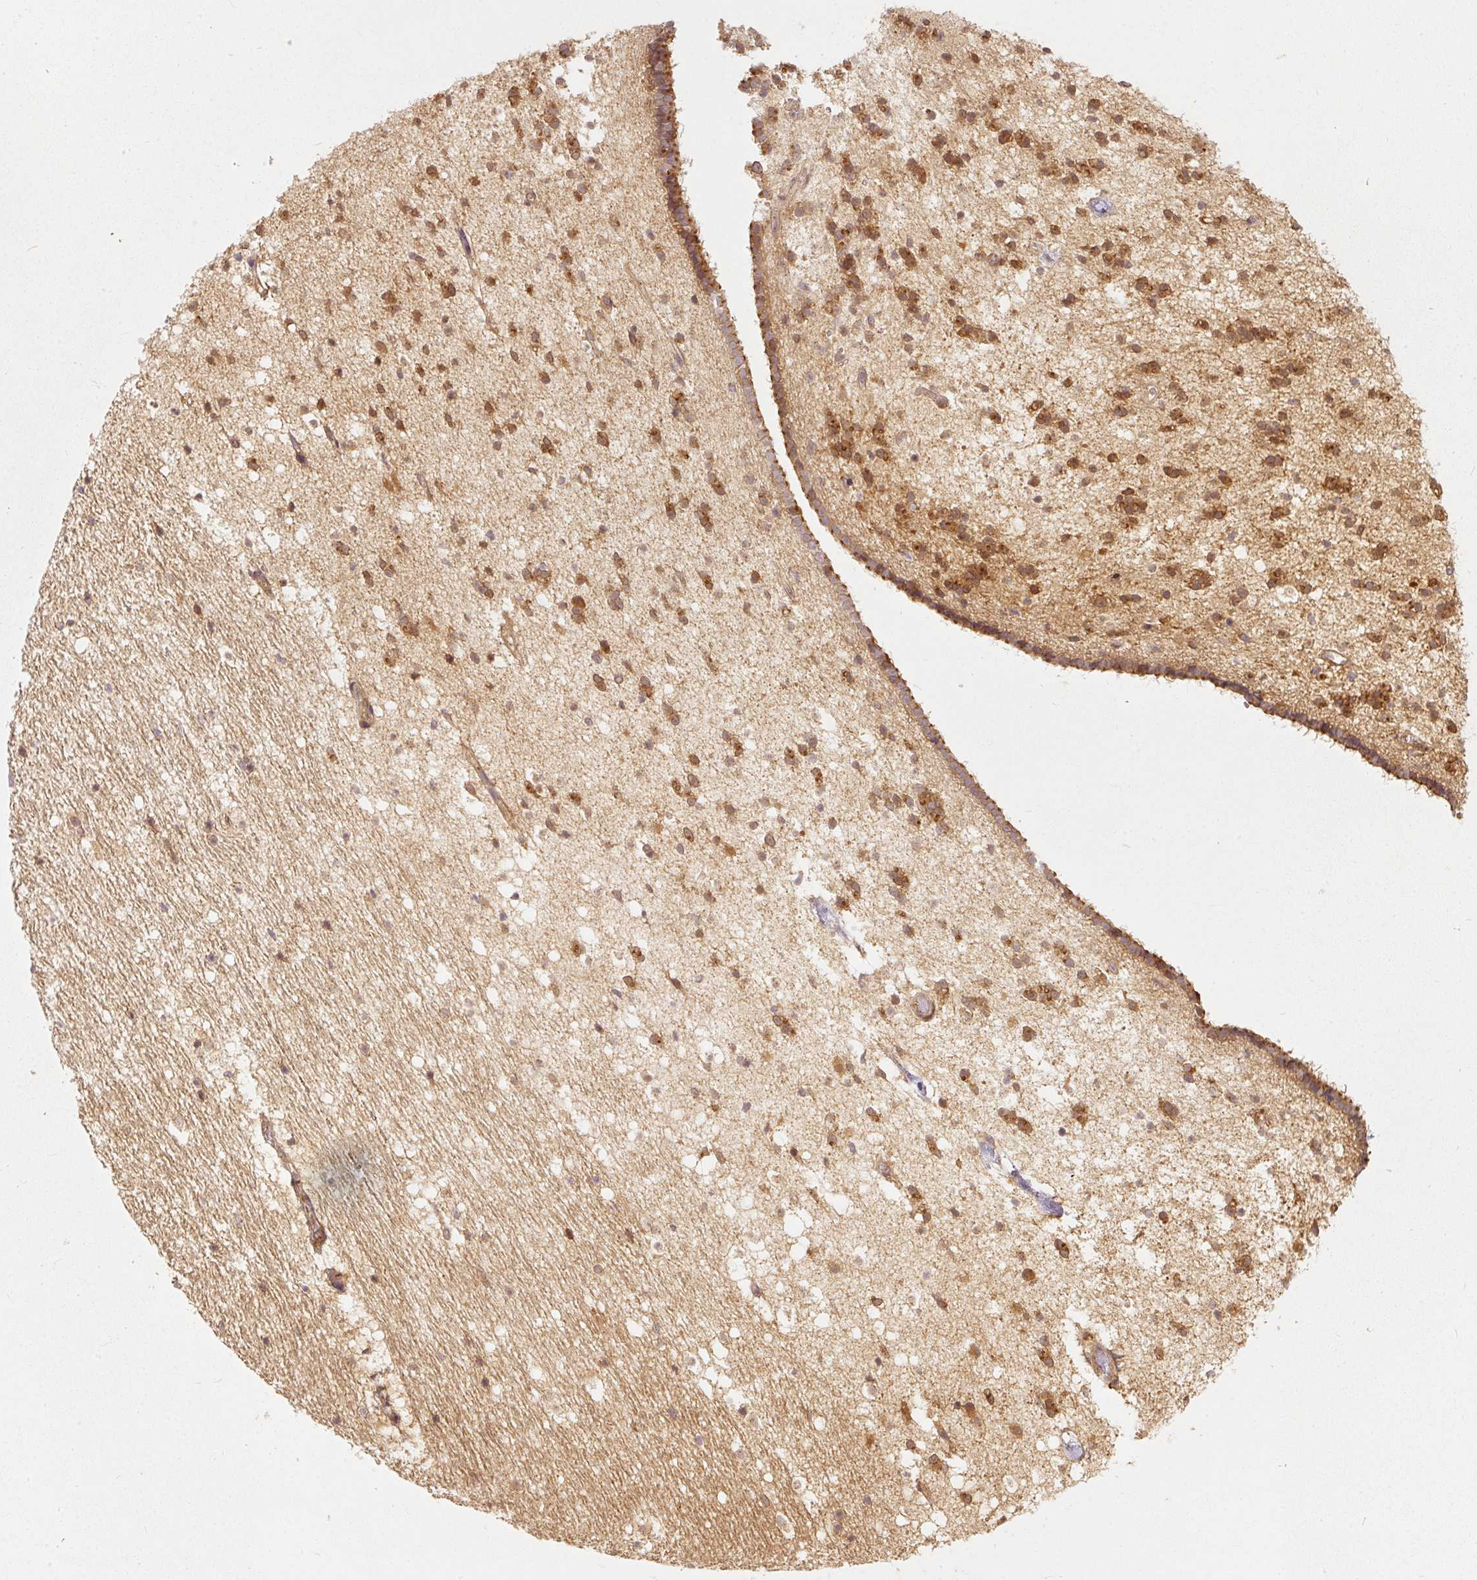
{"staining": {"intensity": "moderate", "quantity": "25%-75%", "location": "cytoplasmic/membranous"}, "tissue": "caudate", "cell_type": "Glial cells", "image_type": "normal", "snomed": [{"axis": "morphology", "description": "Normal tissue, NOS"}, {"axis": "topography", "description": "Lateral ventricle wall"}], "caption": "Immunohistochemistry (IHC) (DAB) staining of benign caudate shows moderate cytoplasmic/membranous protein staining in approximately 25%-75% of glial cells. The staining is performed using DAB brown chromogen to label protein expression. The nuclei are counter-stained blue using hematoxylin.", "gene": "EIF3B", "patient": {"sex": "male", "age": 37}}